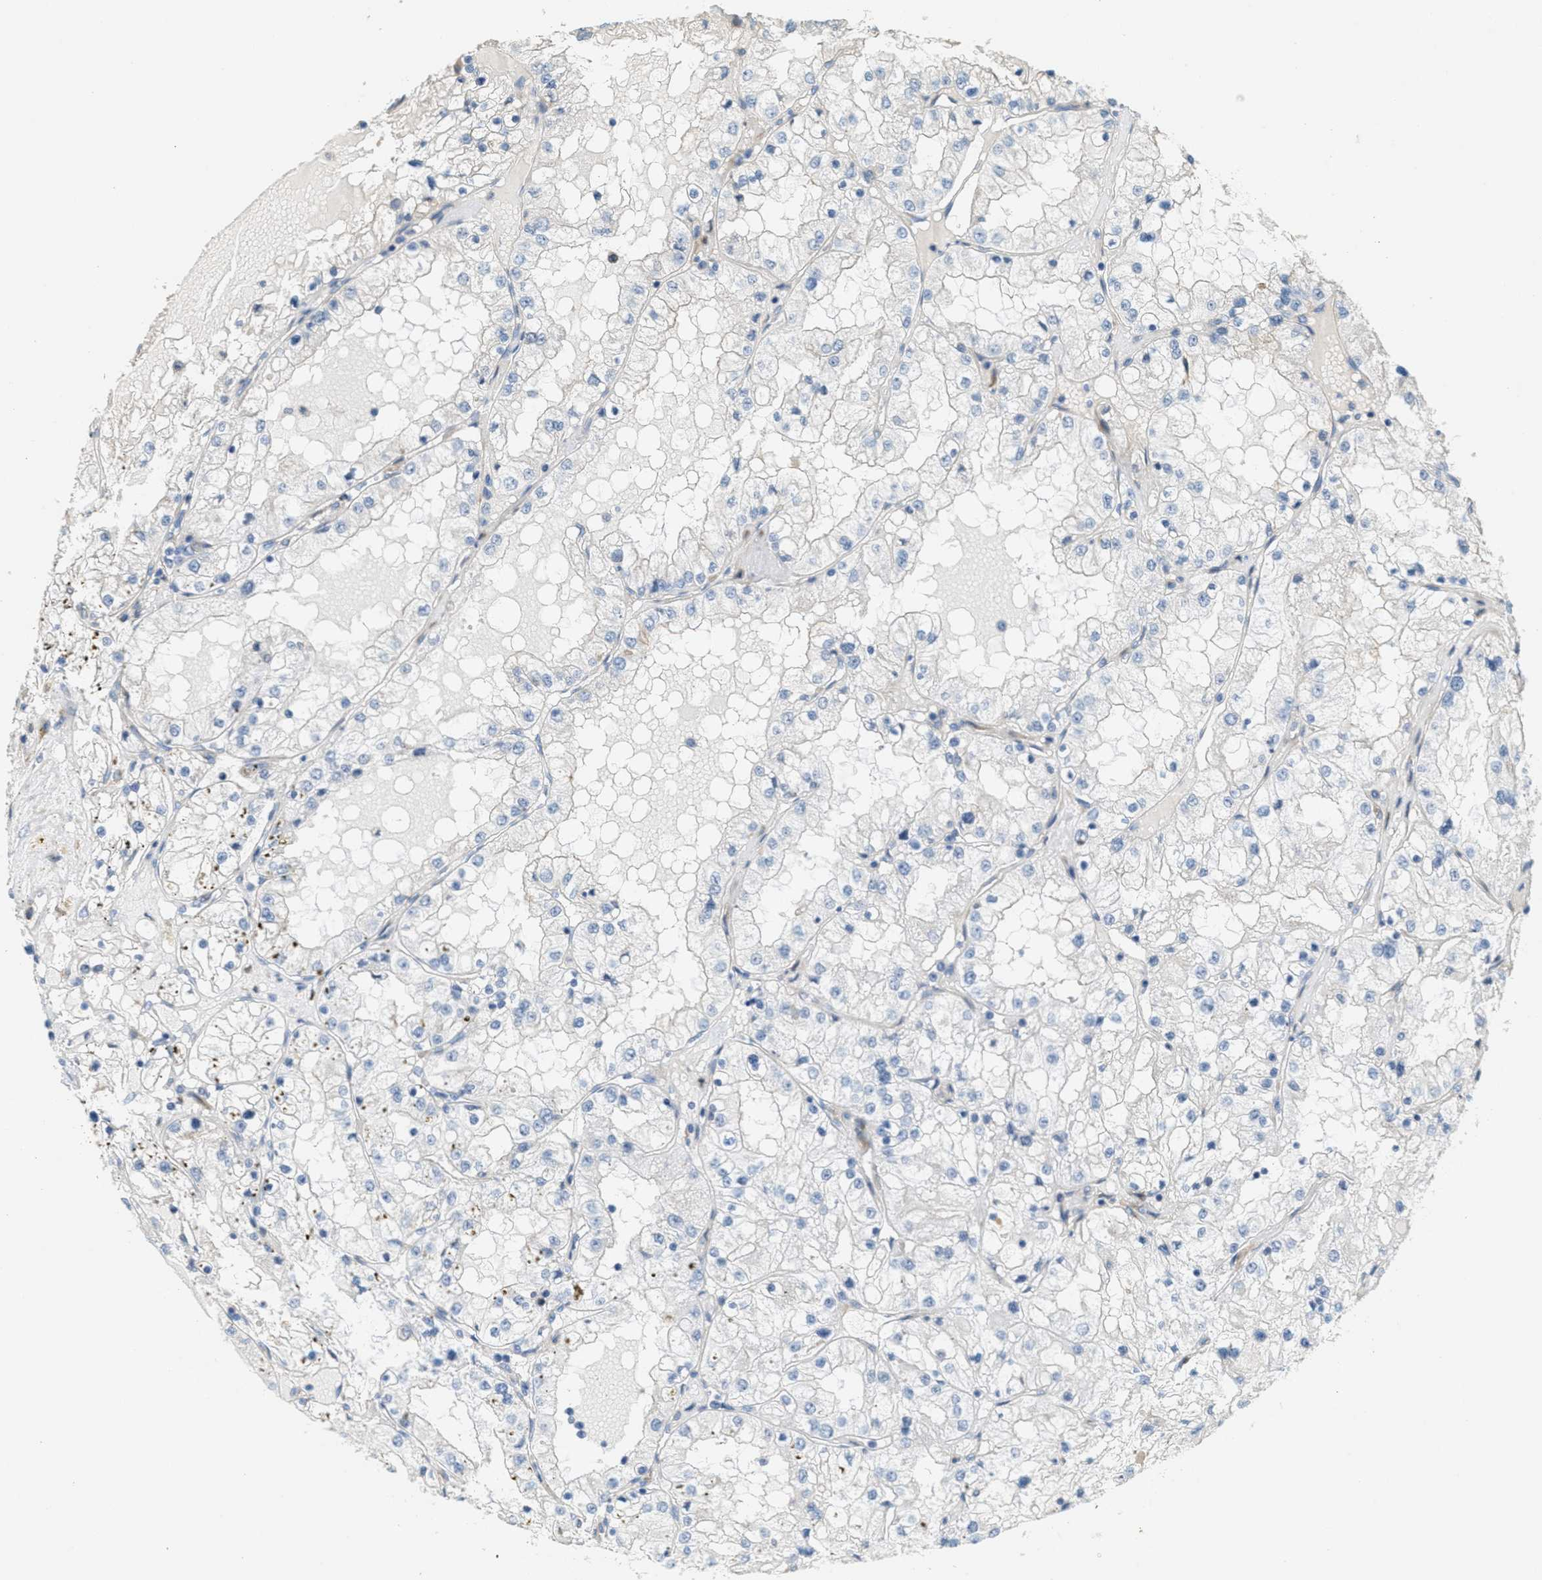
{"staining": {"intensity": "negative", "quantity": "none", "location": "none"}, "tissue": "renal cancer", "cell_type": "Tumor cells", "image_type": "cancer", "snomed": [{"axis": "morphology", "description": "Adenocarcinoma, NOS"}, {"axis": "topography", "description": "Kidney"}], "caption": "An IHC micrograph of renal cancer is shown. There is no staining in tumor cells of renal cancer. (DAB immunohistochemistry, high magnification).", "gene": "ADCY5", "patient": {"sex": "male", "age": 68}}